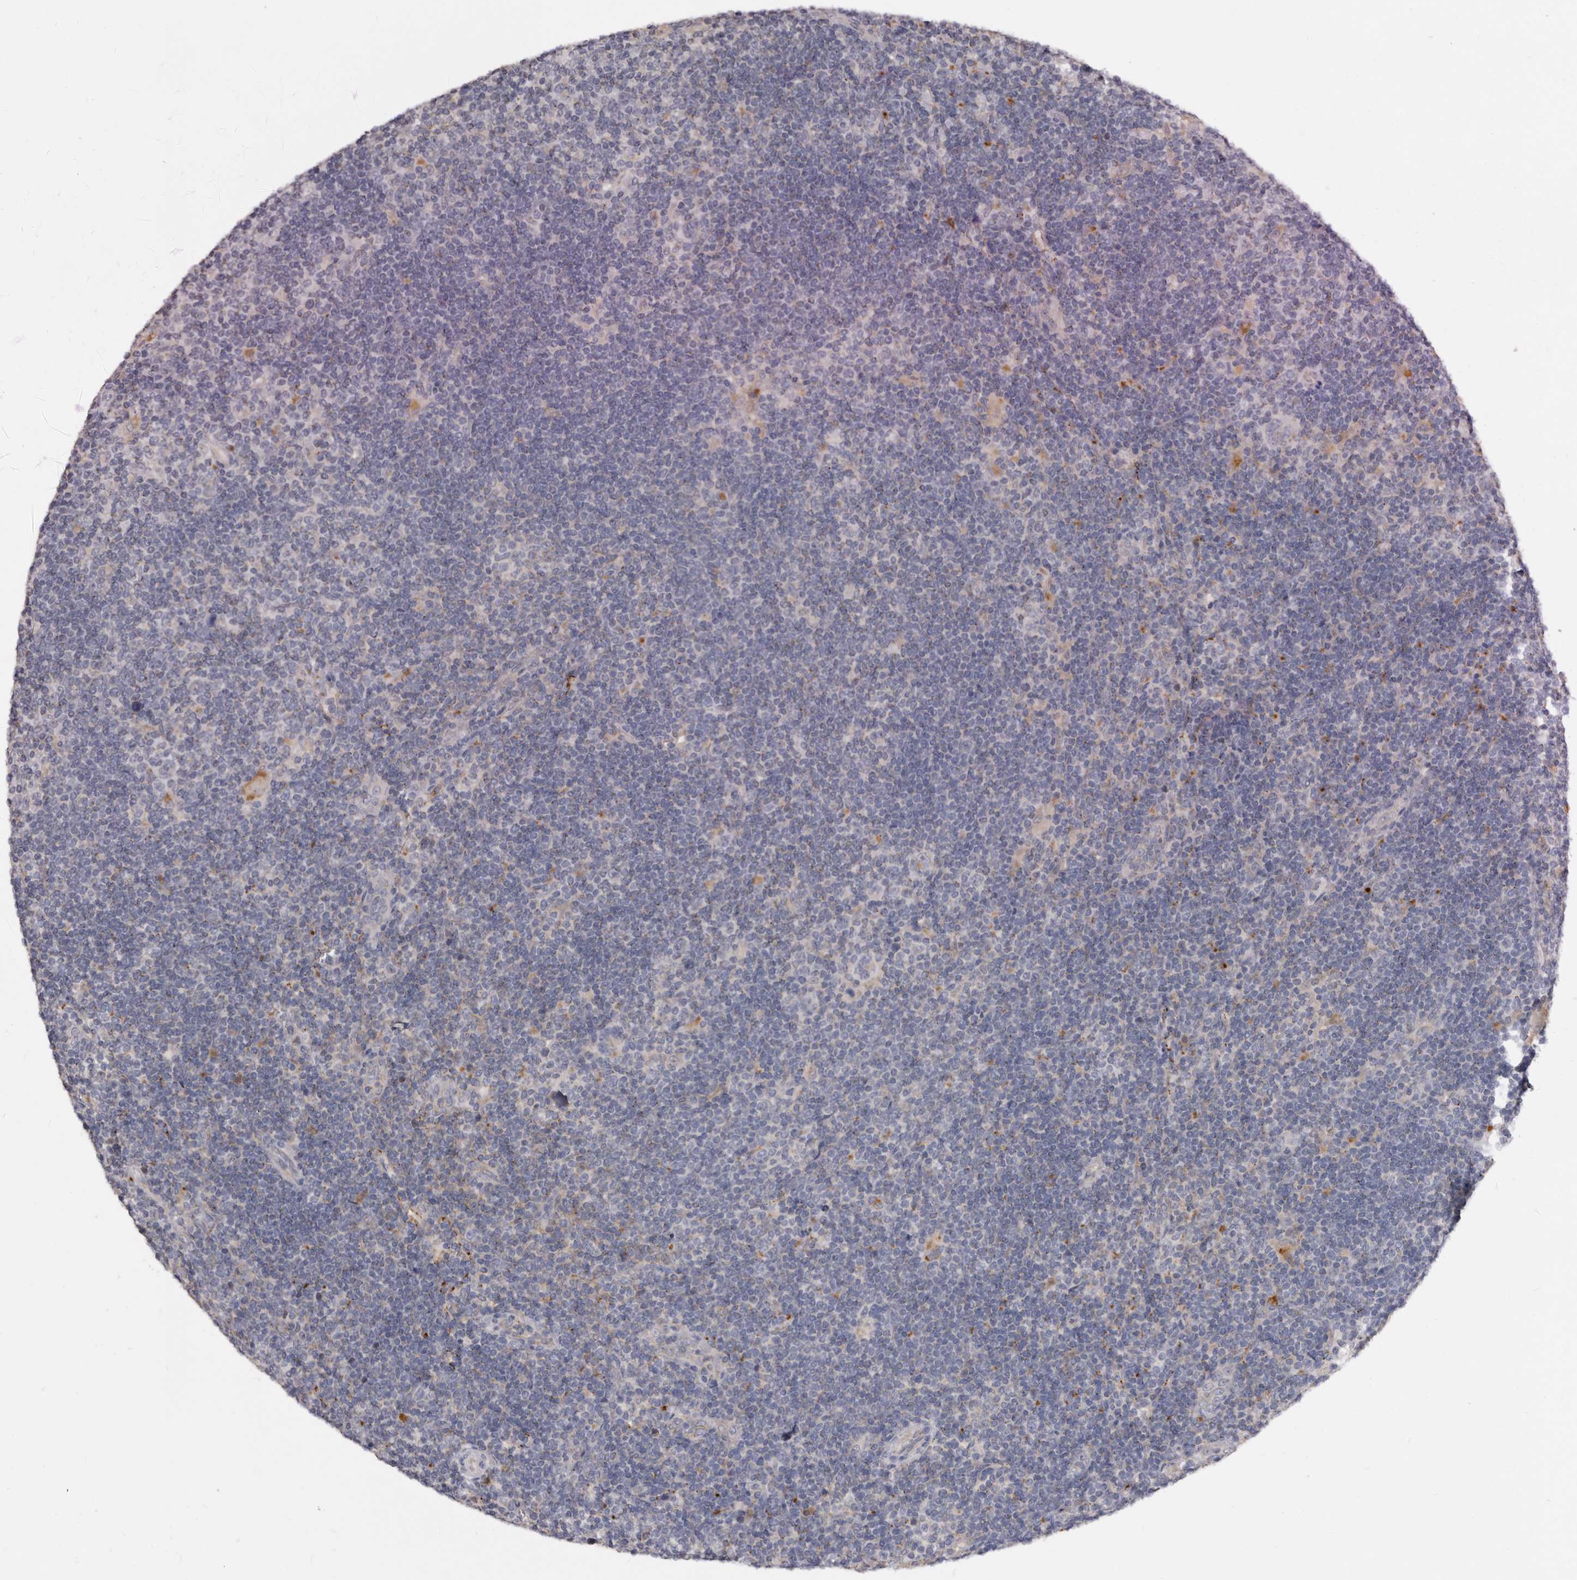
{"staining": {"intensity": "negative", "quantity": "none", "location": "none"}, "tissue": "lymphoma", "cell_type": "Tumor cells", "image_type": "cancer", "snomed": [{"axis": "morphology", "description": "Hodgkin's disease, NOS"}, {"axis": "topography", "description": "Lymph node"}], "caption": "IHC of lymphoma shows no staining in tumor cells.", "gene": "DAP", "patient": {"sex": "female", "age": 57}}